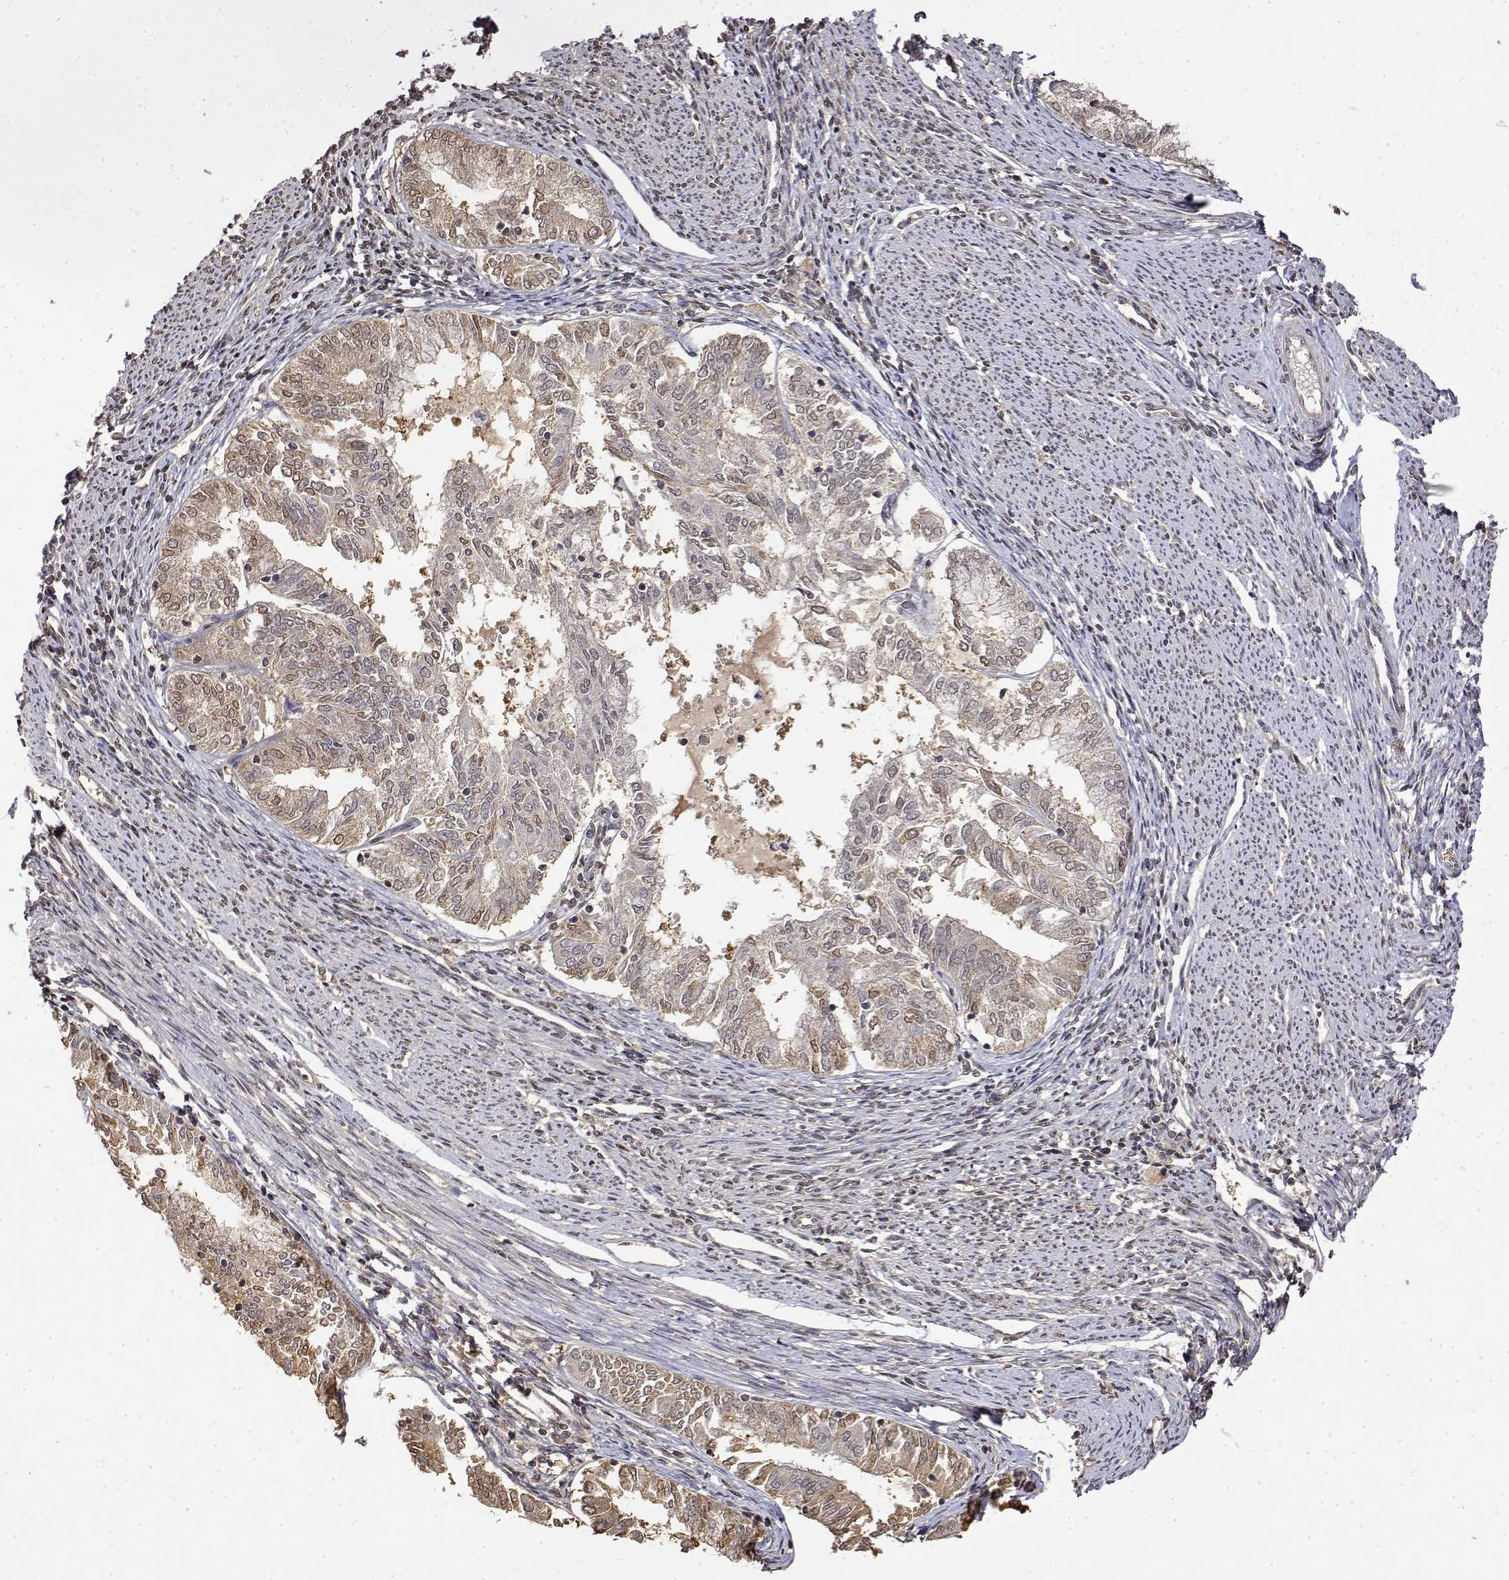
{"staining": {"intensity": "weak", "quantity": "25%-75%", "location": "nuclear"}, "tissue": "endometrial cancer", "cell_type": "Tumor cells", "image_type": "cancer", "snomed": [{"axis": "morphology", "description": "Adenocarcinoma, NOS"}, {"axis": "topography", "description": "Endometrium"}], "caption": "Immunohistochemistry (IHC) micrograph of neoplastic tissue: endometrial adenocarcinoma stained using immunohistochemistry (IHC) exhibits low levels of weak protein expression localized specifically in the nuclear of tumor cells, appearing as a nuclear brown color.", "gene": "TPI1", "patient": {"sex": "female", "age": 79}}